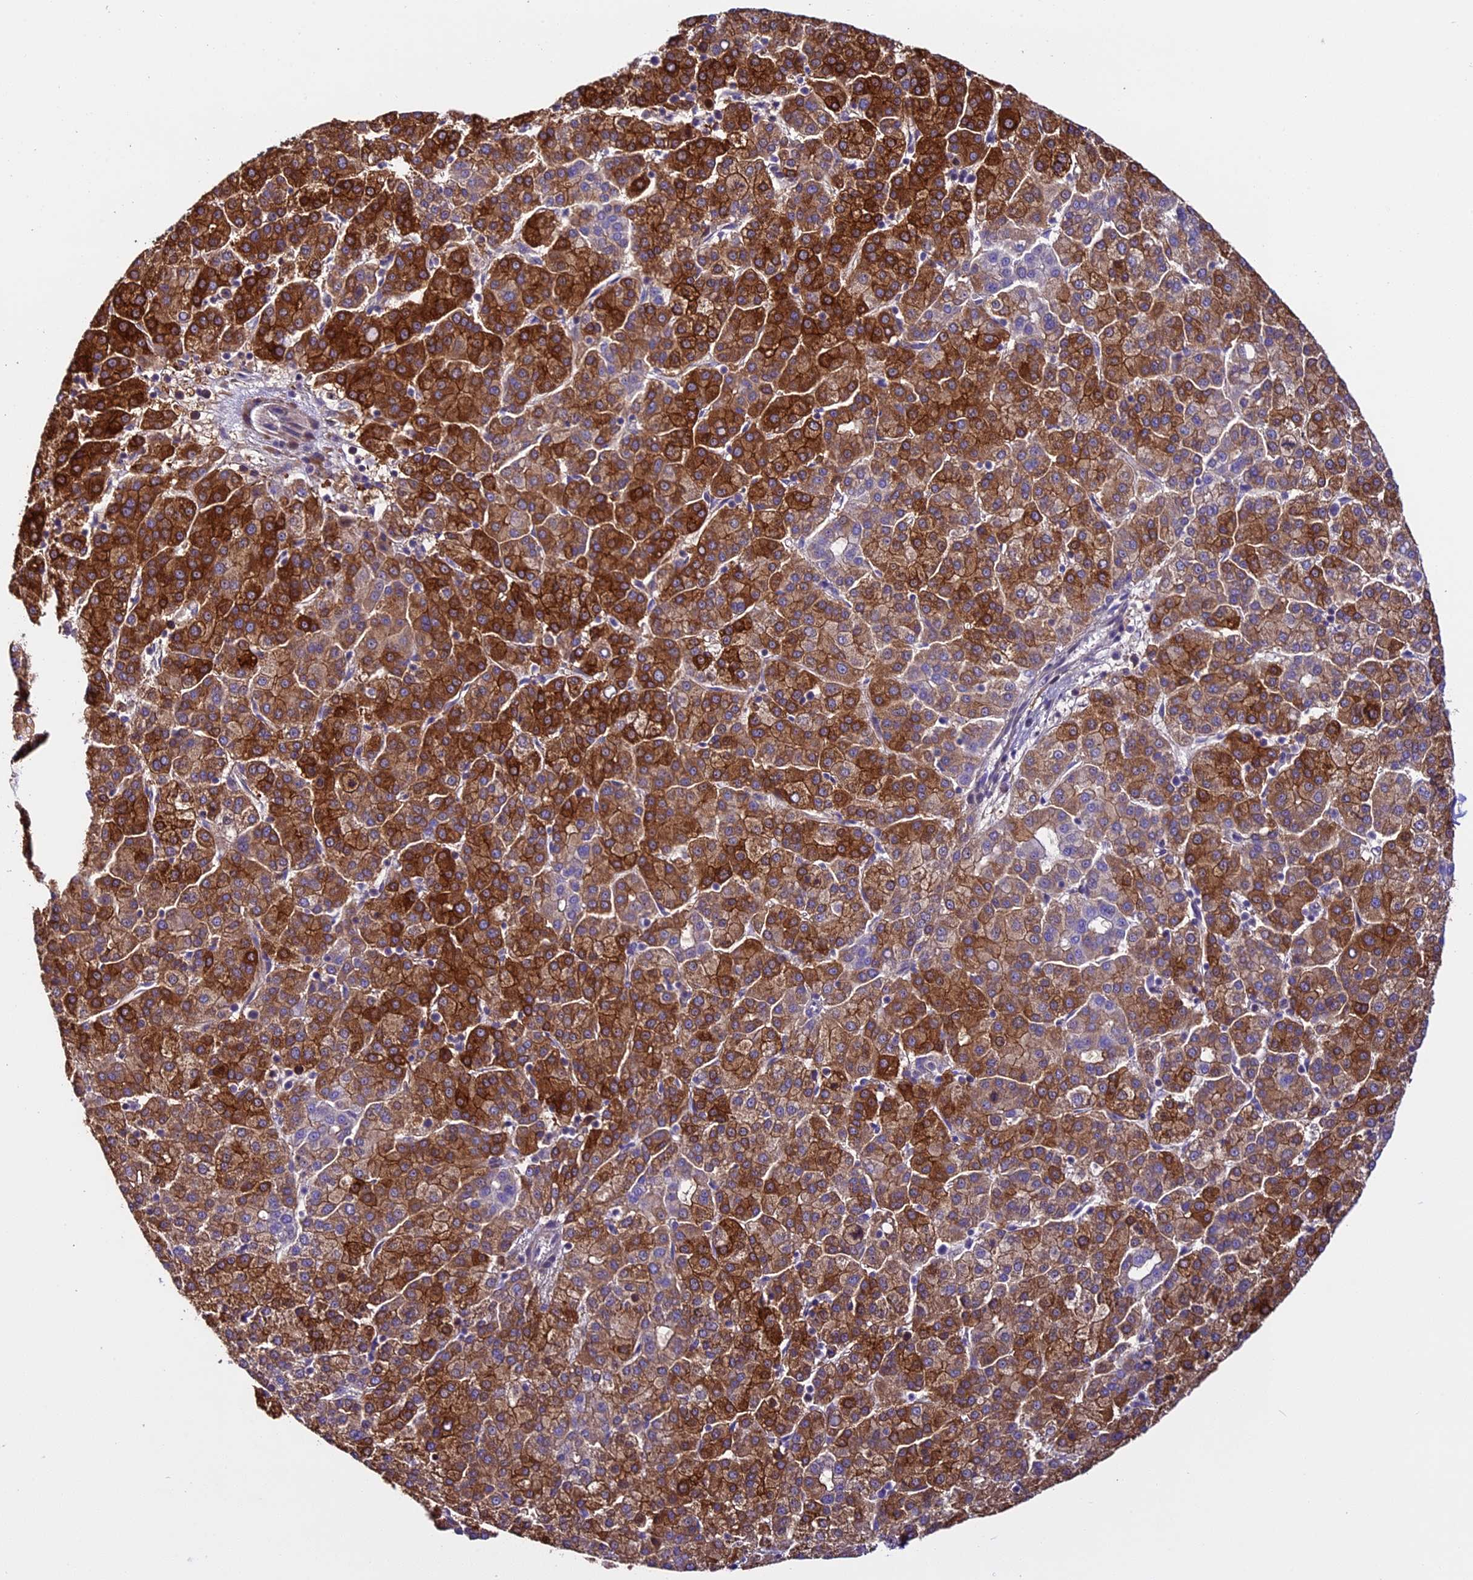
{"staining": {"intensity": "strong", "quantity": ">75%", "location": "cytoplasmic/membranous"}, "tissue": "liver cancer", "cell_type": "Tumor cells", "image_type": "cancer", "snomed": [{"axis": "morphology", "description": "Carcinoma, Hepatocellular, NOS"}, {"axis": "topography", "description": "Liver"}], "caption": "Immunohistochemical staining of liver cancer demonstrates high levels of strong cytoplasmic/membranous protein expression in about >75% of tumor cells.", "gene": "SPIRE1", "patient": {"sex": "female", "age": 58}}